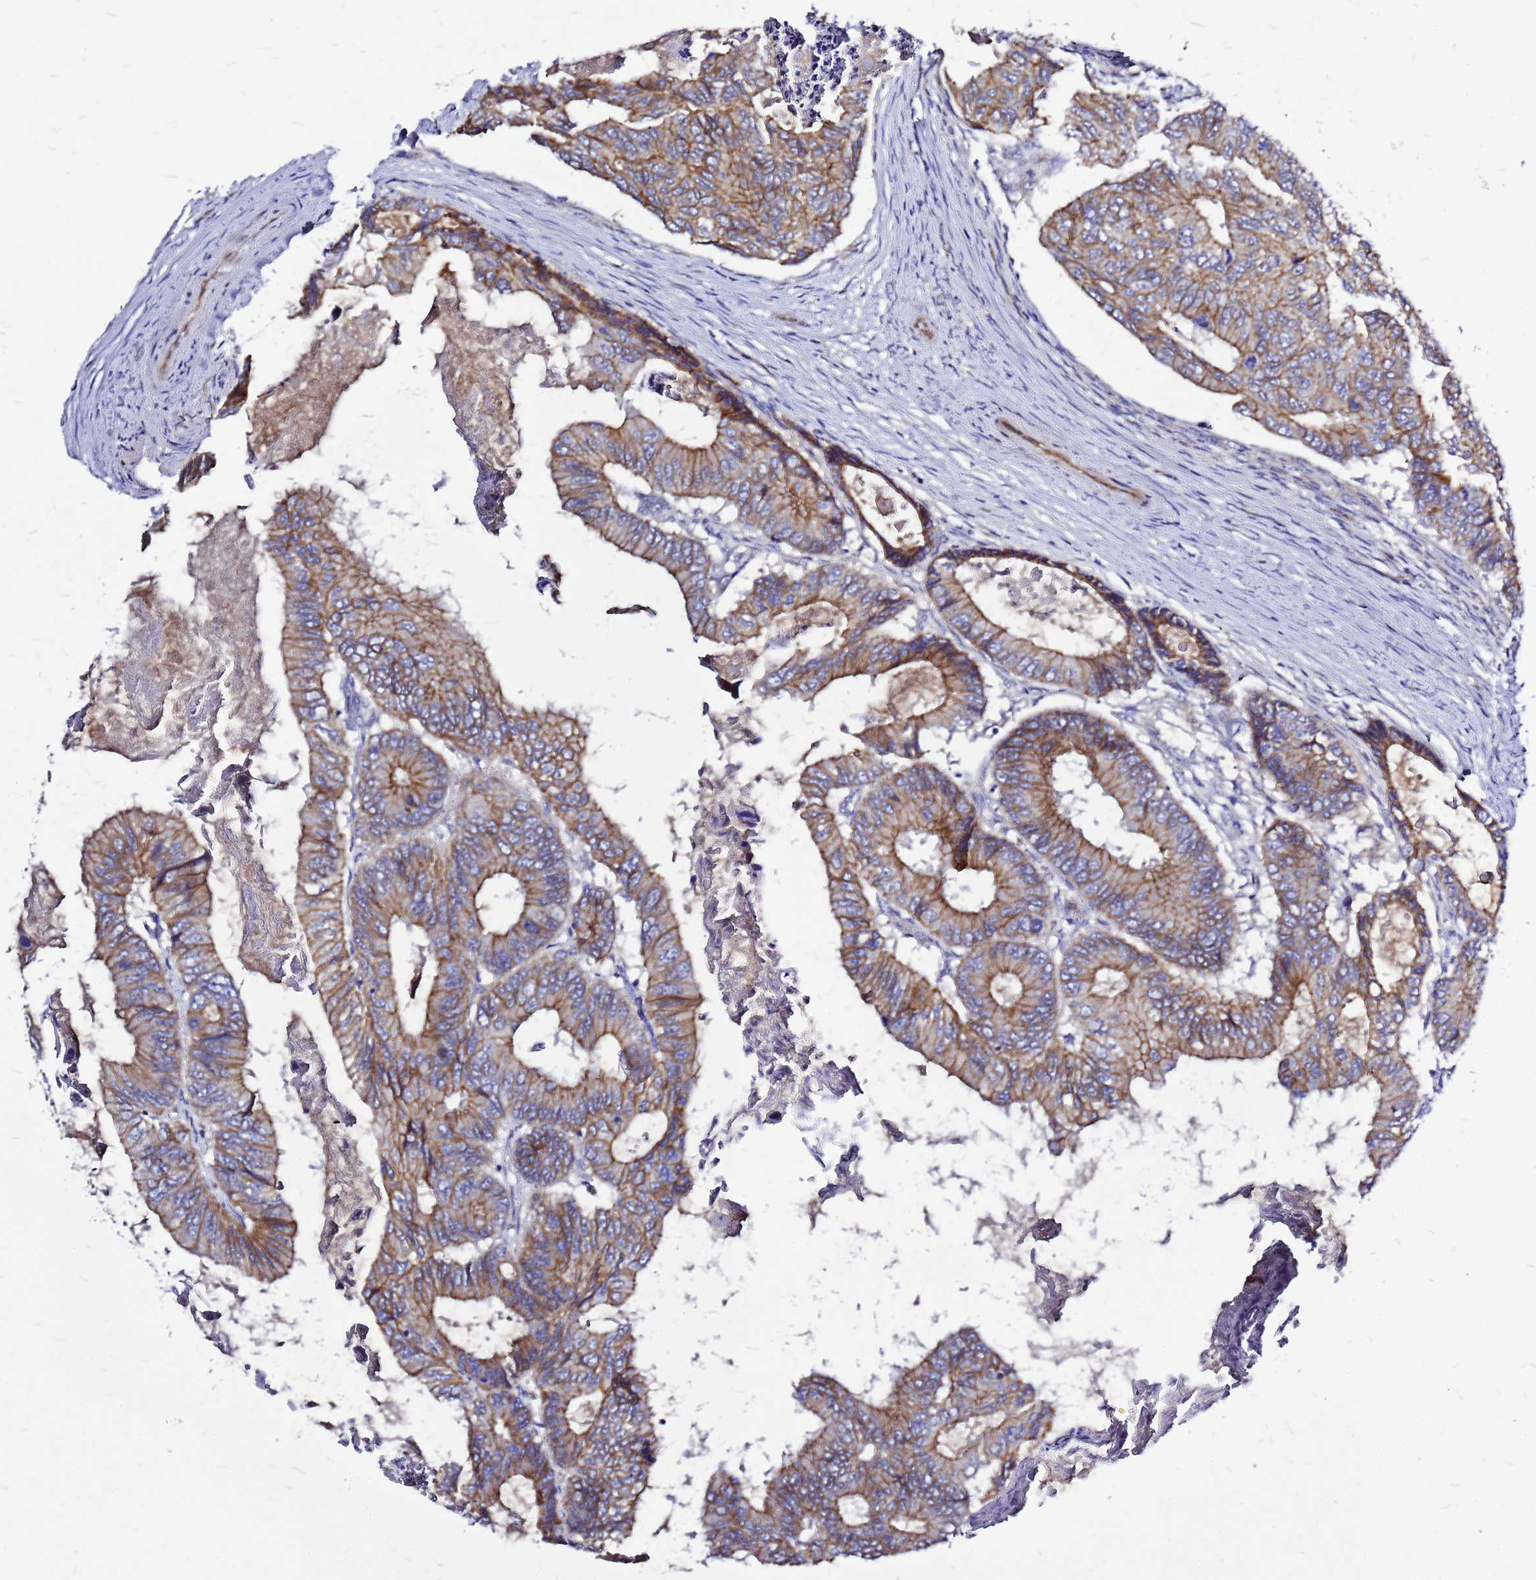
{"staining": {"intensity": "moderate", "quantity": ">75%", "location": "cytoplasmic/membranous"}, "tissue": "colorectal cancer", "cell_type": "Tumor cells", "image_type": "cancer", "snomed": [{"axis": "morphology", "description": "Adenocarcinoma, NOS"}, {"axis": "topography", "description": "Colon"}], "caption": "Immunohistochemistry (DAB) staining of human adenocarcinoma (colorectal) exhibits moderate cytoplasmic/membranous protein expression in about >75% of tumor cells.", "gene": "FBXW5", "patient": {"sex": "male", "age": 85}}